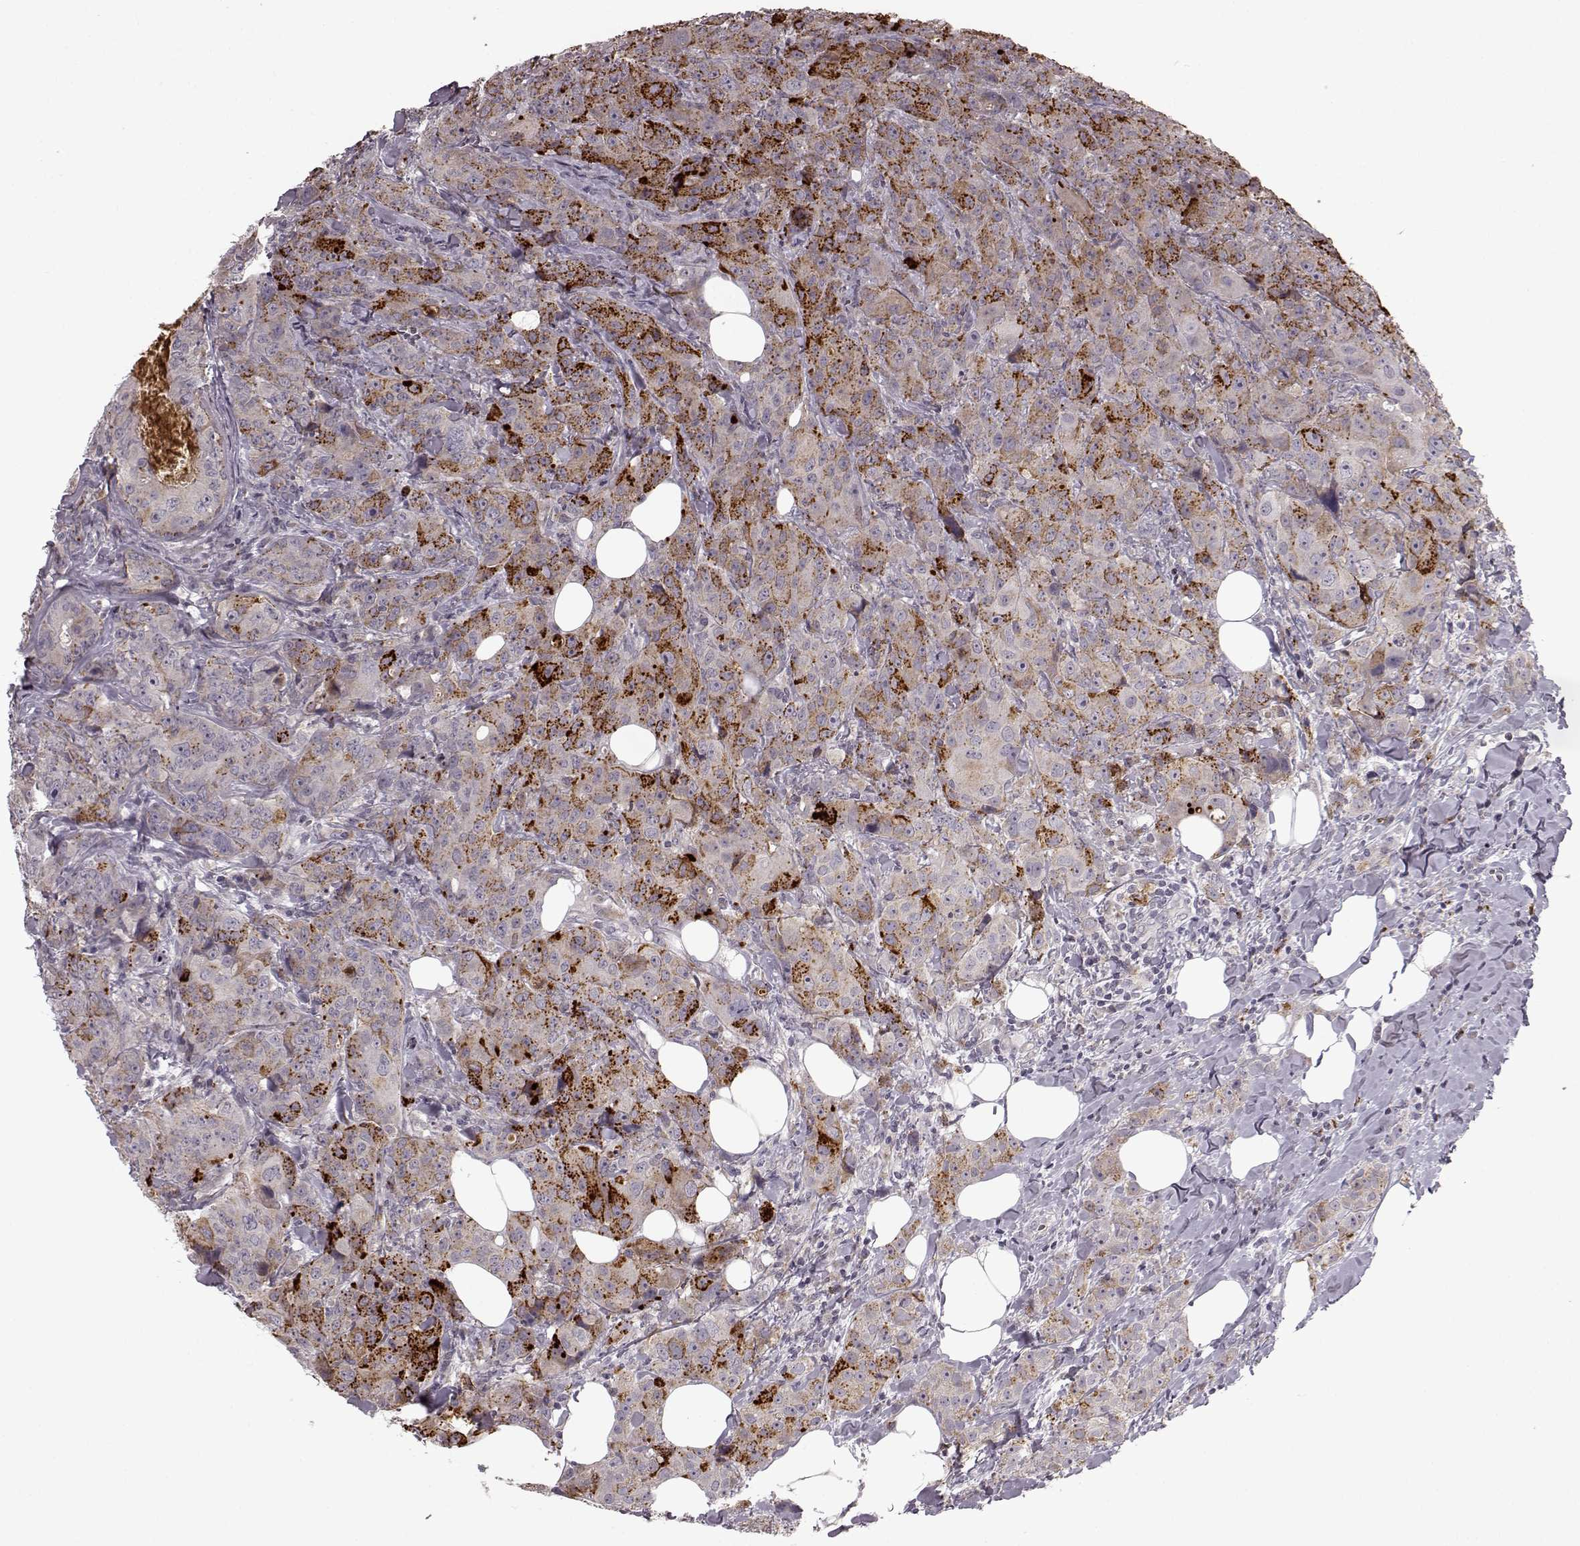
{"staining": {"intensity": "strong", "quantity": "25%-75%", "location": "cytoplasmic/membranous"}, "tissue": "breast cancer", "cell_type": "Tumor cells", "image_type": "cancer", "snomed": [{"axis": "morphology", "description": "Duct carcinoma"}, {"axis": "topography", "description": "Breast"}], "caption": "Protein analysis of breast cancer tissue displays strong cytoplasmic/membranous positivity in about 25%-75% of tumor cells.", "gene": "HMMR", "patient": {"sex": "female", "age": 43}}